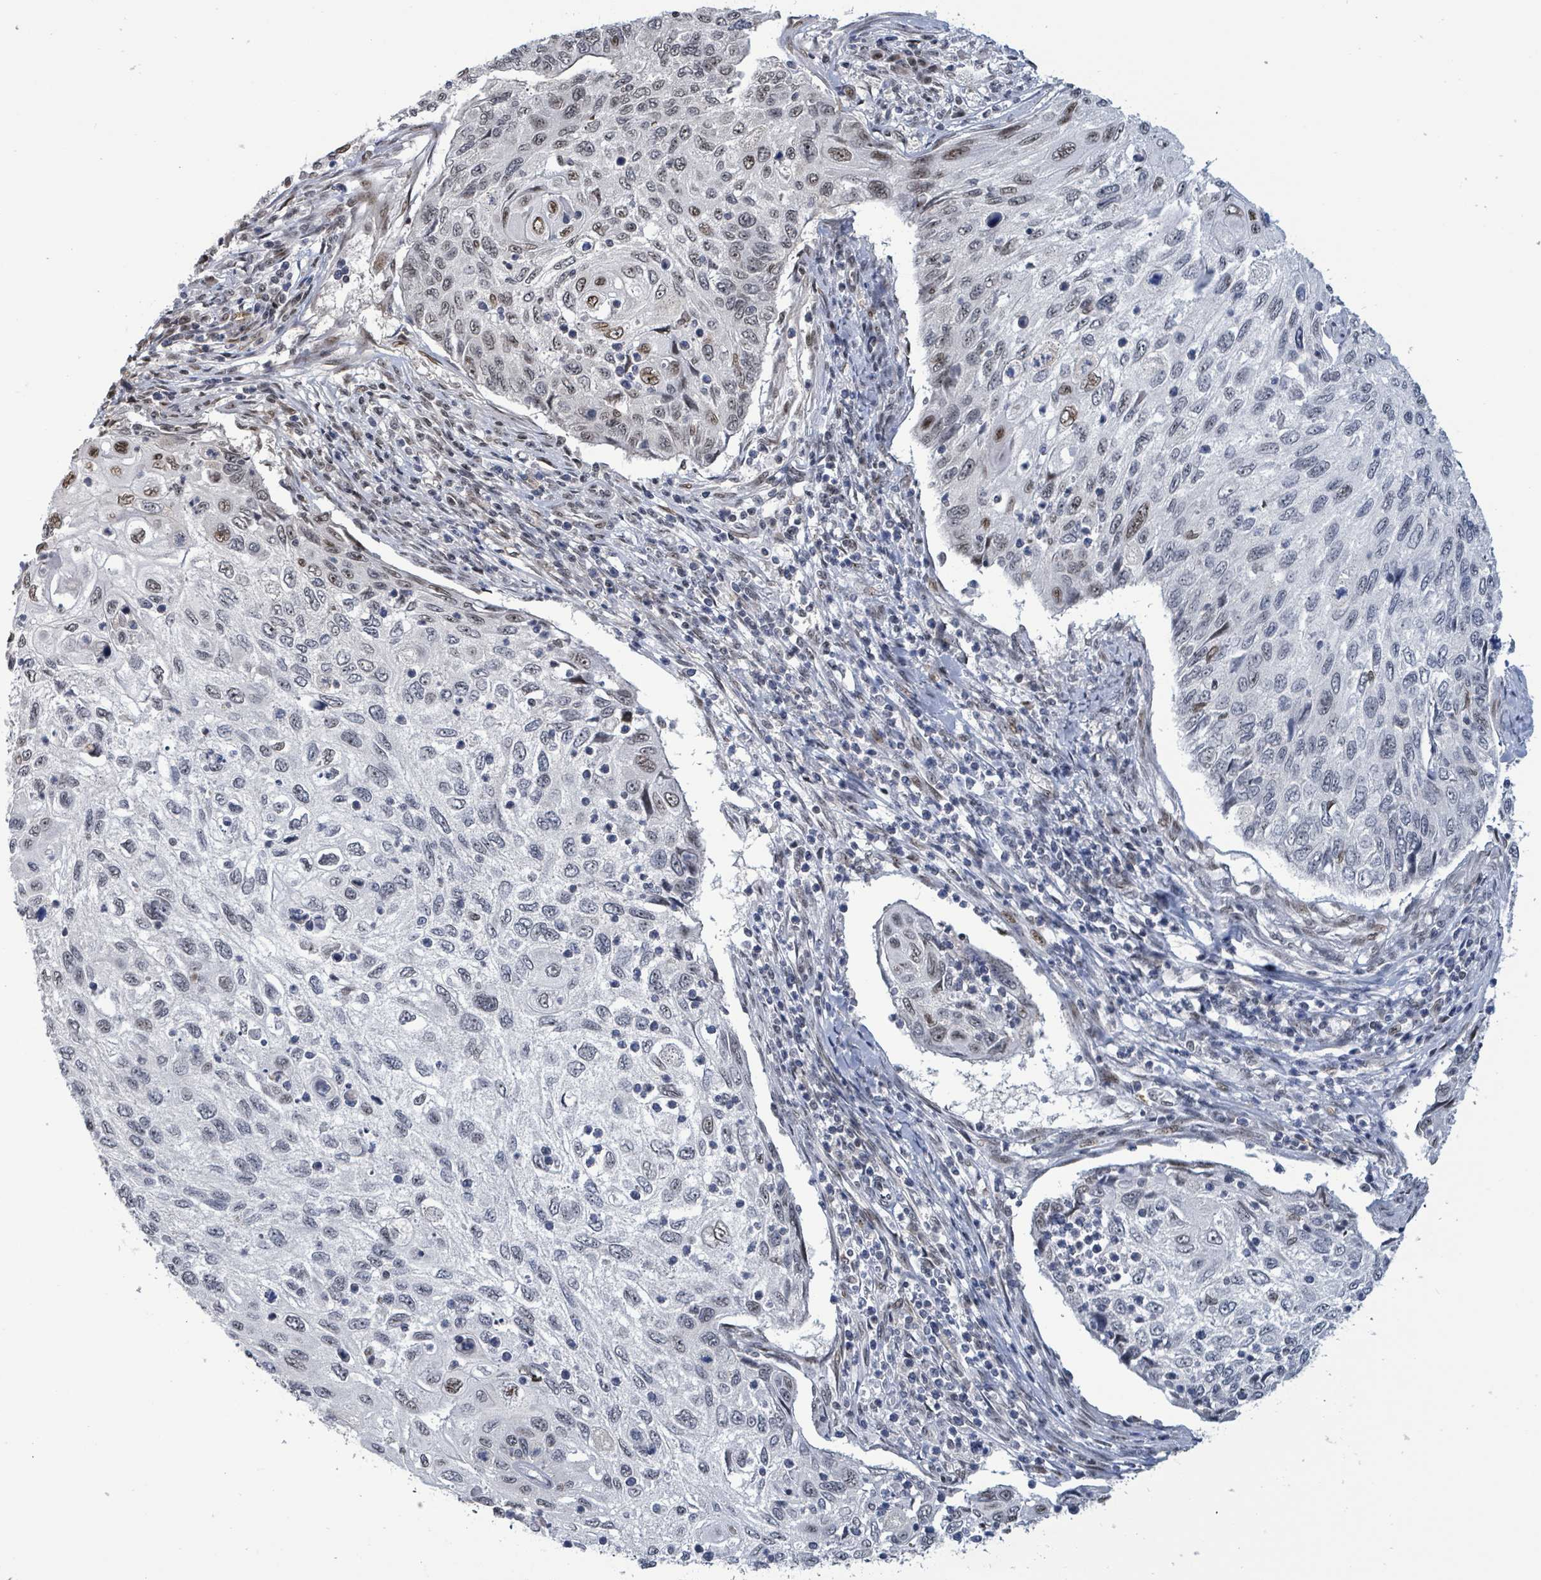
{"staining": {"intensity": "weak", "quantity": "25%-75%", "location": "nuclear"}, "tissue": "cervical cancer", "cell_type": "Tumor cells", "image_type": "cancer", "snomed": [{"axis": "morphology", "description": "Squamous cell carcinoma, NOS"}, {"axis": "topography", "description": "Cervix"}], "caption": "Protein expression analysis of cervical cancer exhibits weak nuclear staining in about 25%-75% of tumor cells.", "gene": "RRN3", "patient": {"sex": "female", "age": 70}}